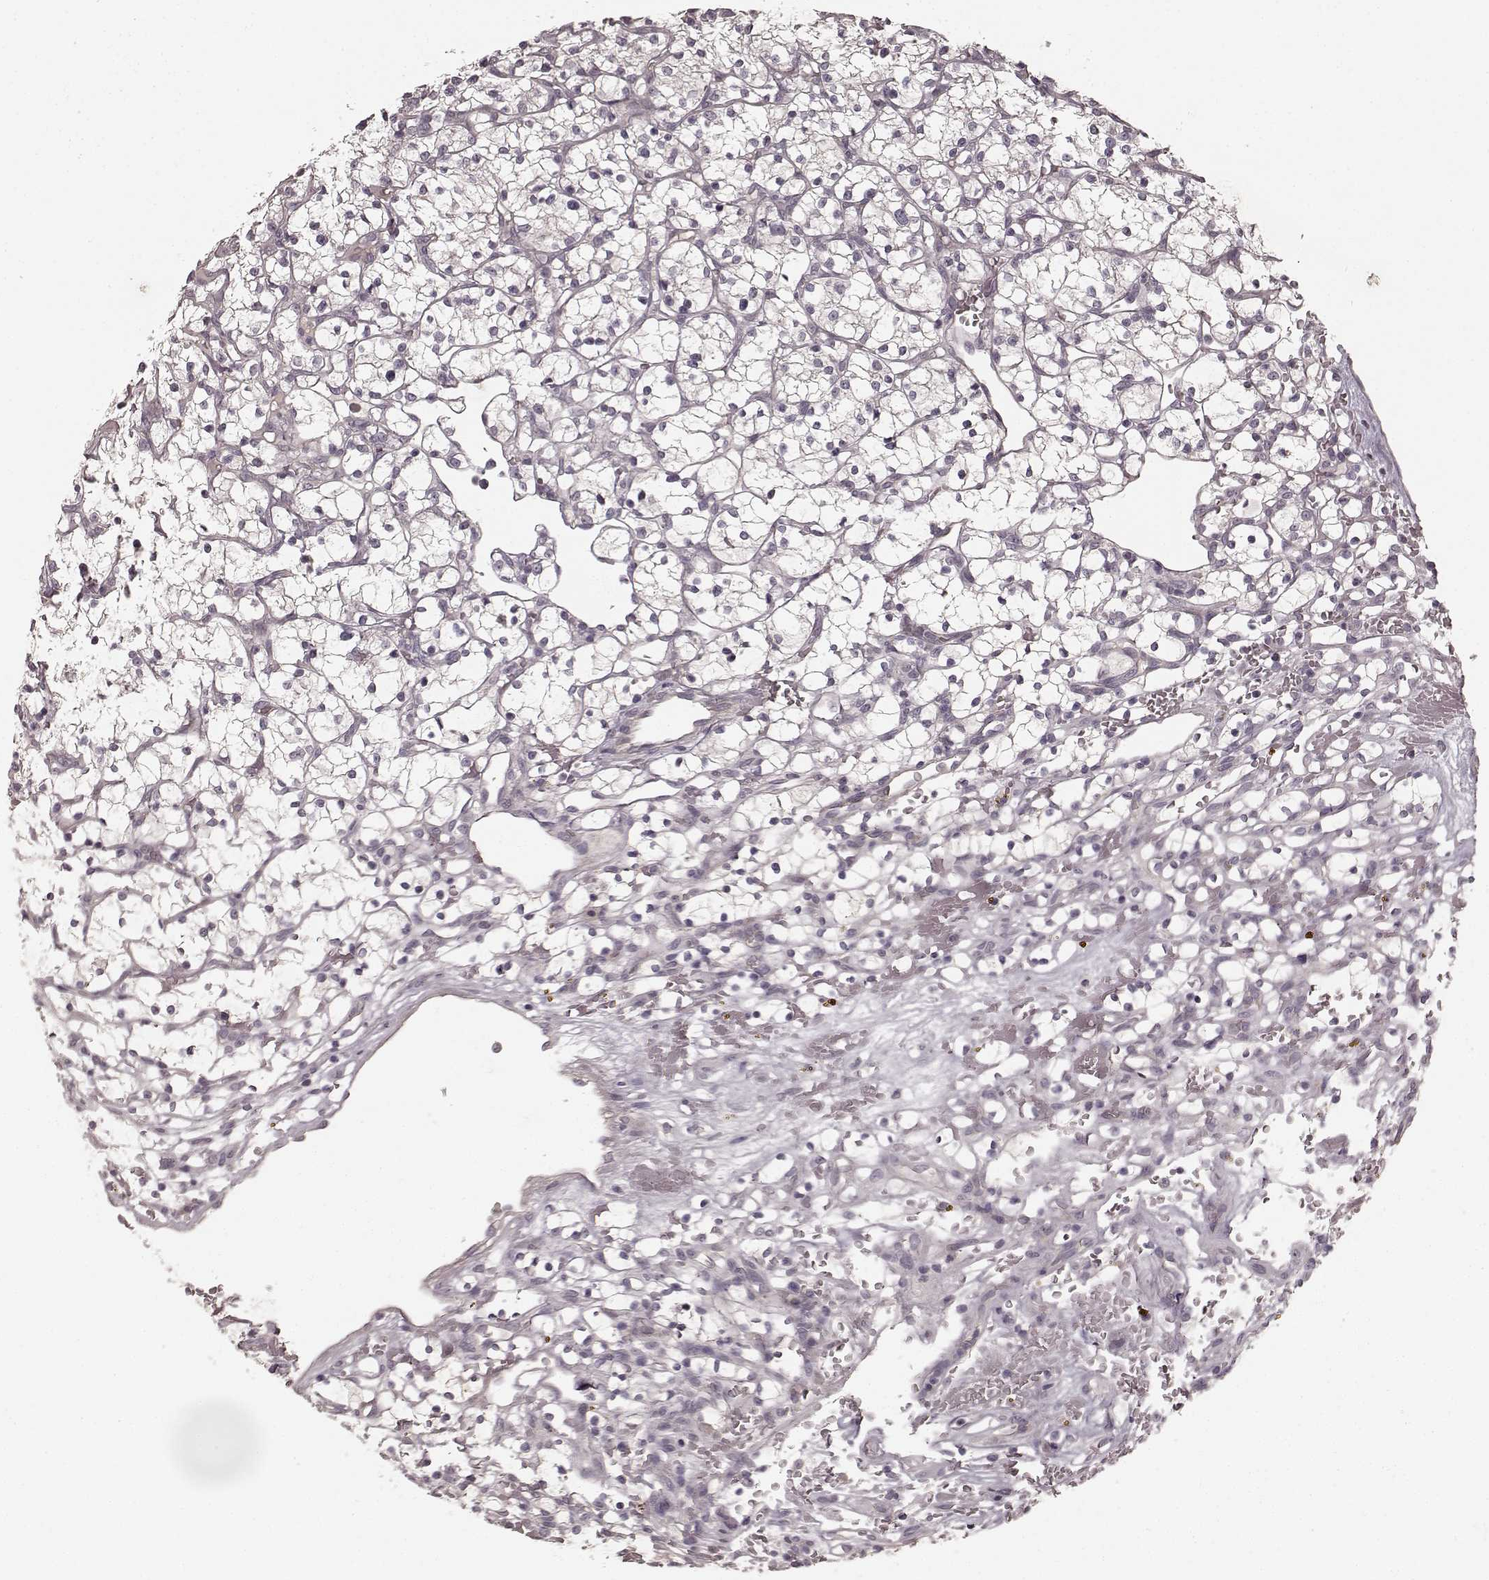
{"staining": {"intensity": "negative", "quantity": "none", "location": "none"}, "tissue": "renal cancer", "cell_type": "Tumor cells", "image_type": "cancer", "snomed": [{"axis": "morphology", "description": "Adenocarcinoma, NOS"}, {"axis": "topography", "description": "Kidney"}], "caption": "Tumor cells are negative for protein expression in human renal cancer. The staining was performed using DAB to visualize the protein expression in brown, while the nuclei were stained in blue with hematoxylin (Magnification: 20x).", "gene": "PRKCE", "patient": {"sex": "female", "age": 64}}